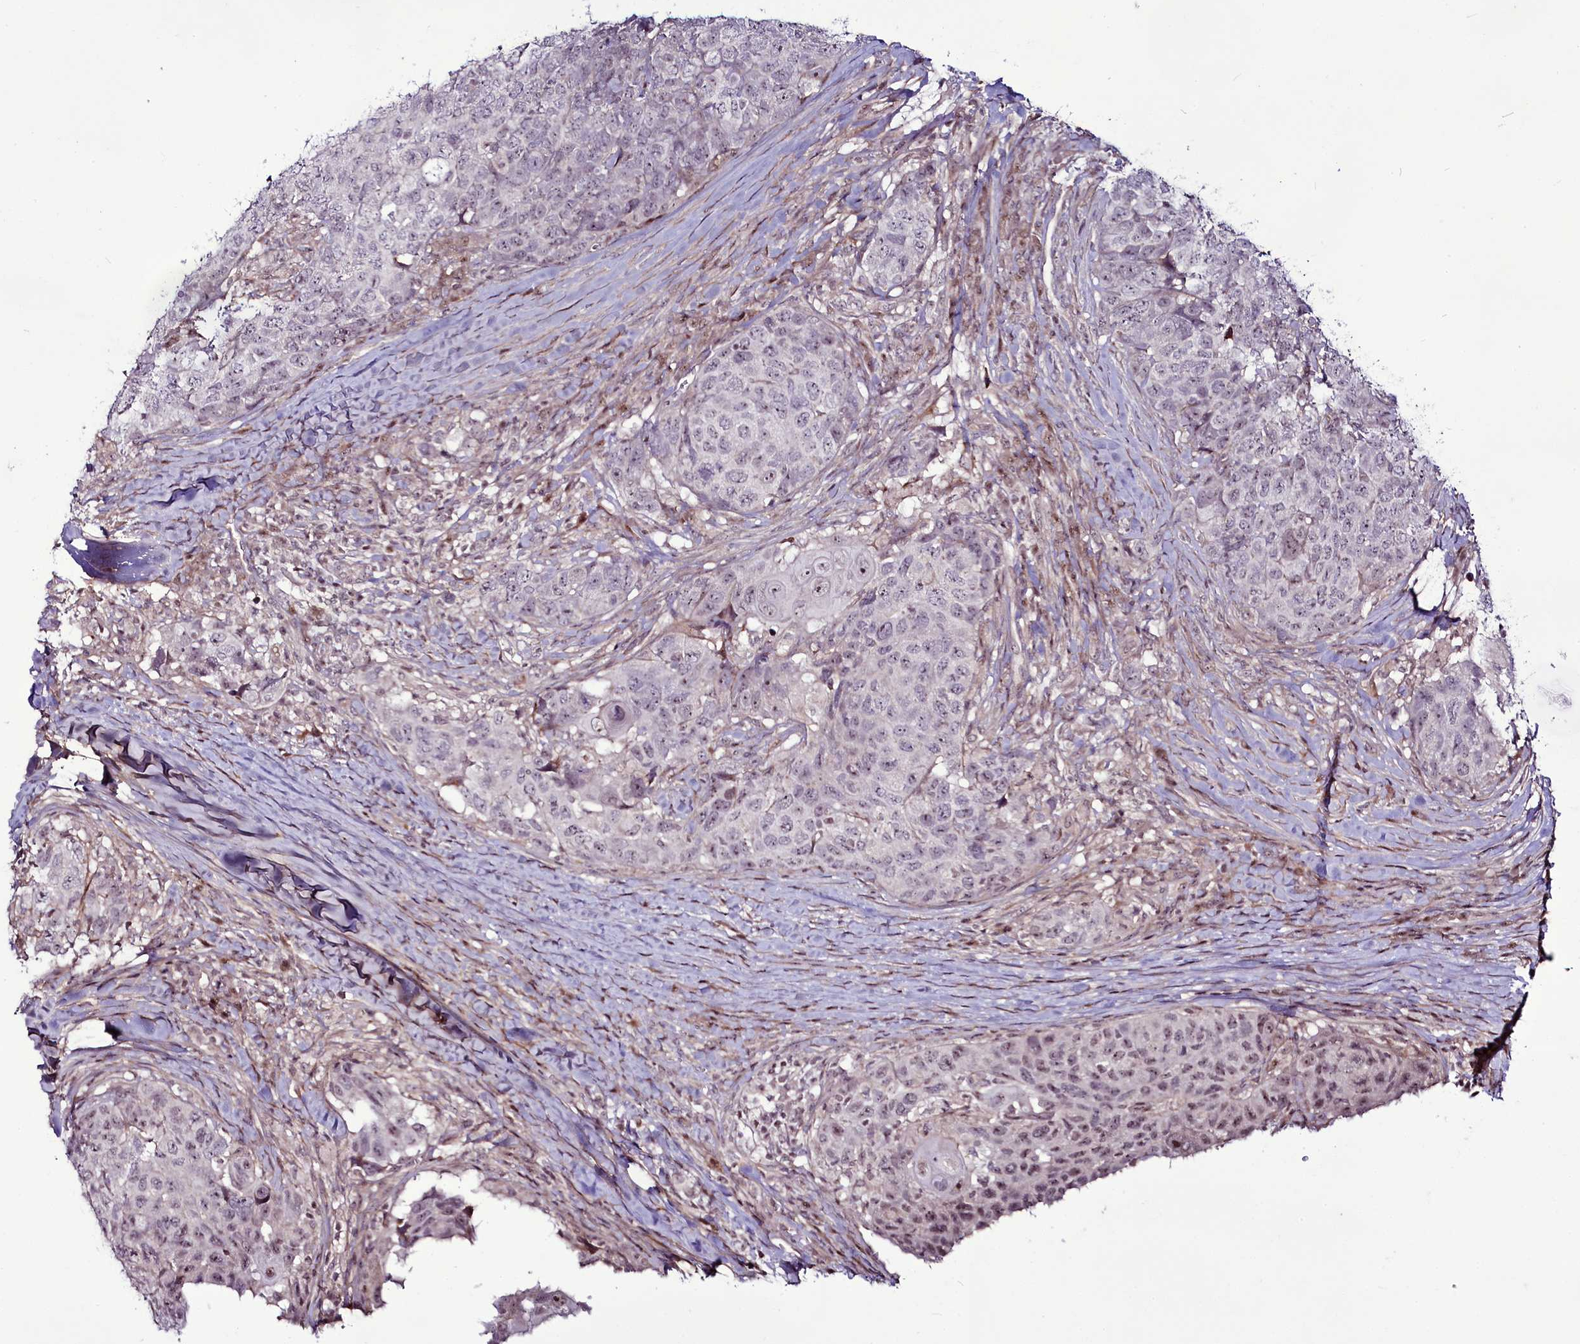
{"staining": {"intensity": "weak", "quantity": "<25%", "location": "nuclear"}, "tissue": "head and neck cancer", "cell_type": "Tumor cells", "image_type": "cancer", "snomed": [{"axis": "morphology", "description": "Squamous cell carcinoma, NOS"}, {"axis": "topography", "description": "Head-Neck"}], "caption": "Immunohistochemistry of head and neck cancer (squamous cell carcinoma) shows no staining in tumor cells. (Brightfield microscopy of DAB (3,3'-diaminobenzidine) IHC at high magnification).", "gene": "RSBN1", "patient": {"sex": "male", "age": 66}}